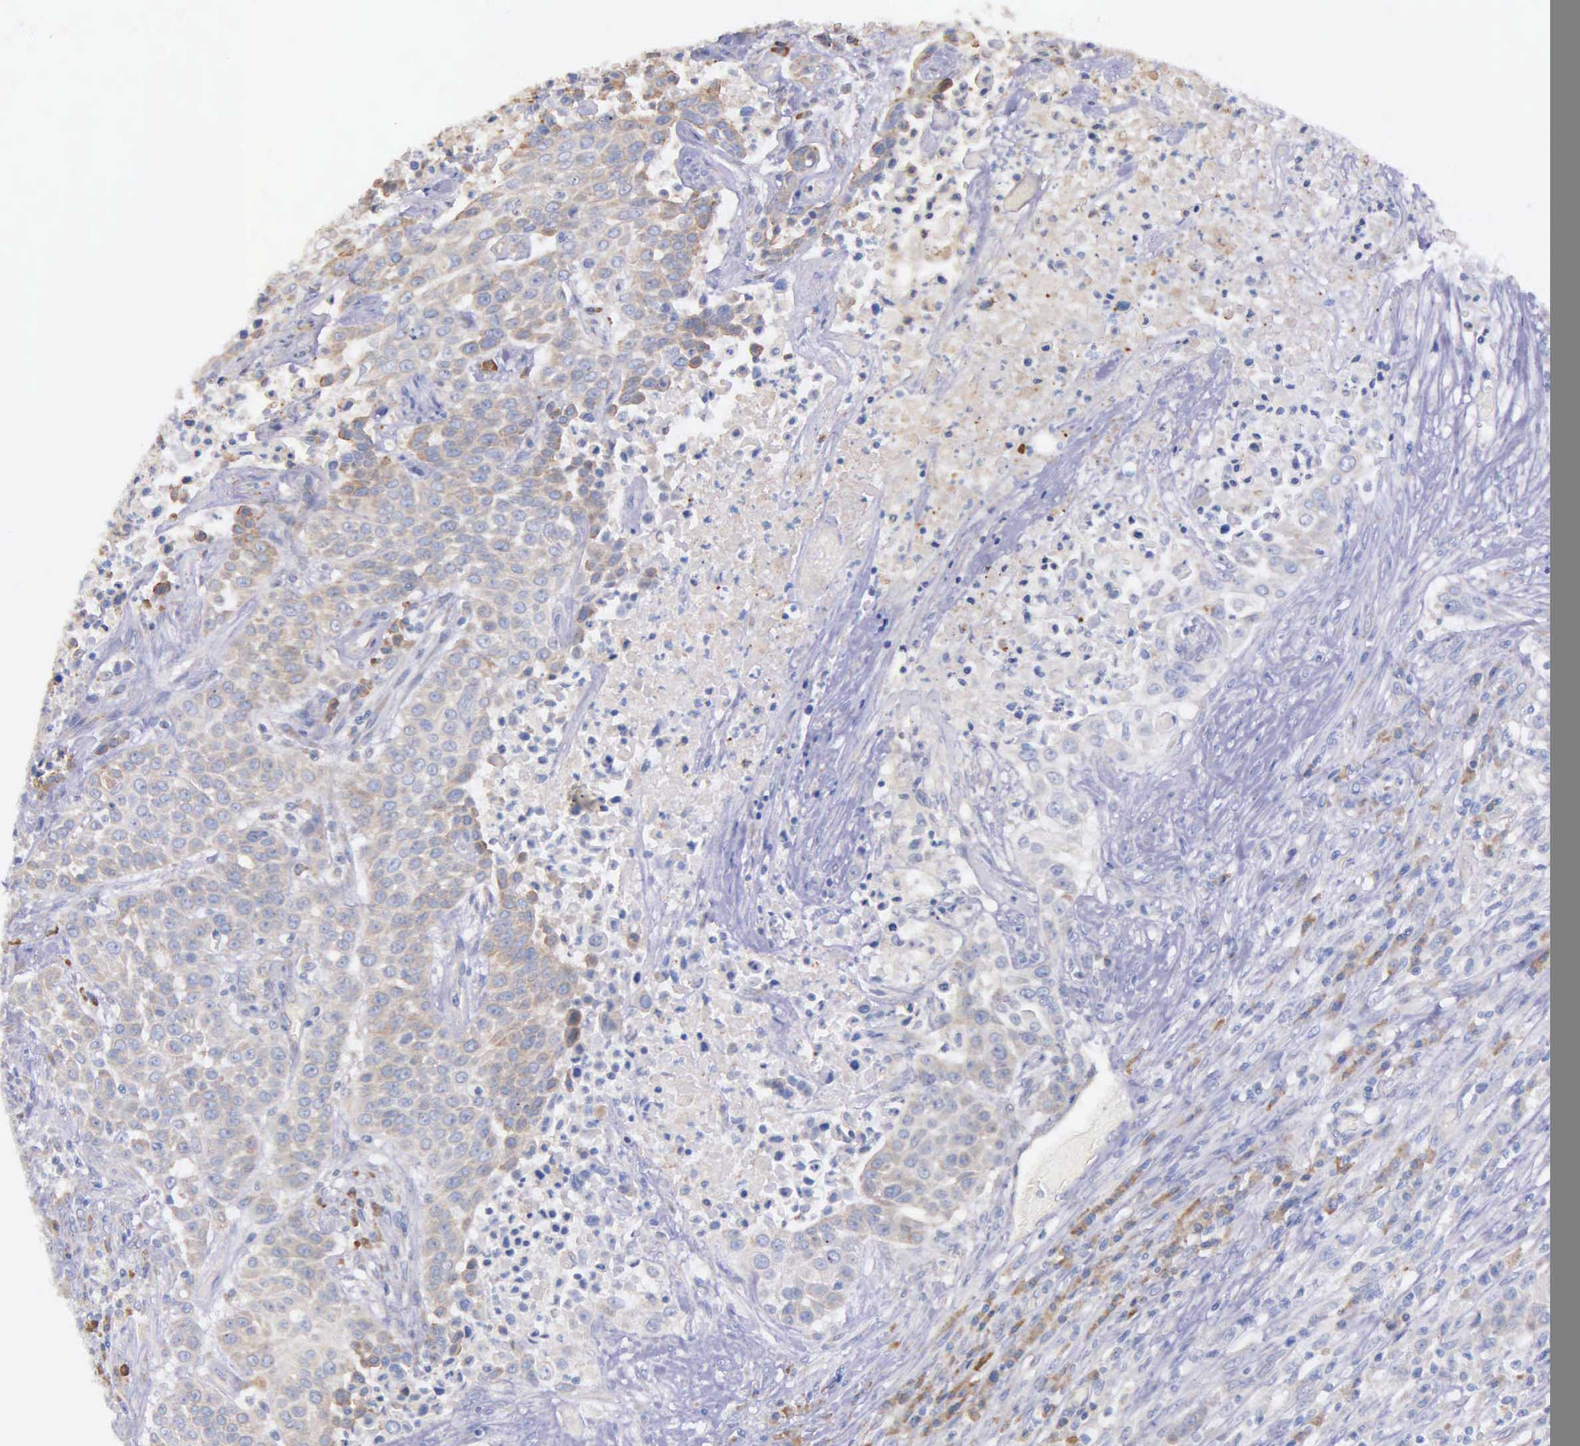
{"staining": {"intensity": "negative", "quantity": "none", "location": "none"}, "tissue": "urothelial cancer", "cell_type": "Tumor cells", "image_type": "cancer", "snomed": [{"axis": "morphology", "description": "Urothelial carcinoma, High grade"}, {"axis": "topography", "description": "Urinary bladder"}], "caption": "This micrograph is of urothelial cancer stained with immunohistochemistry (IHC) to label a protein in brown with the nuclei are counter-stained blue. There is no expression in tumor cells. (Immunohistochemistry (ihc), brightfield microscopy, high magnification).", "gene": "ZC3H12B", "patient": {"sex": "male", "age": 74}}